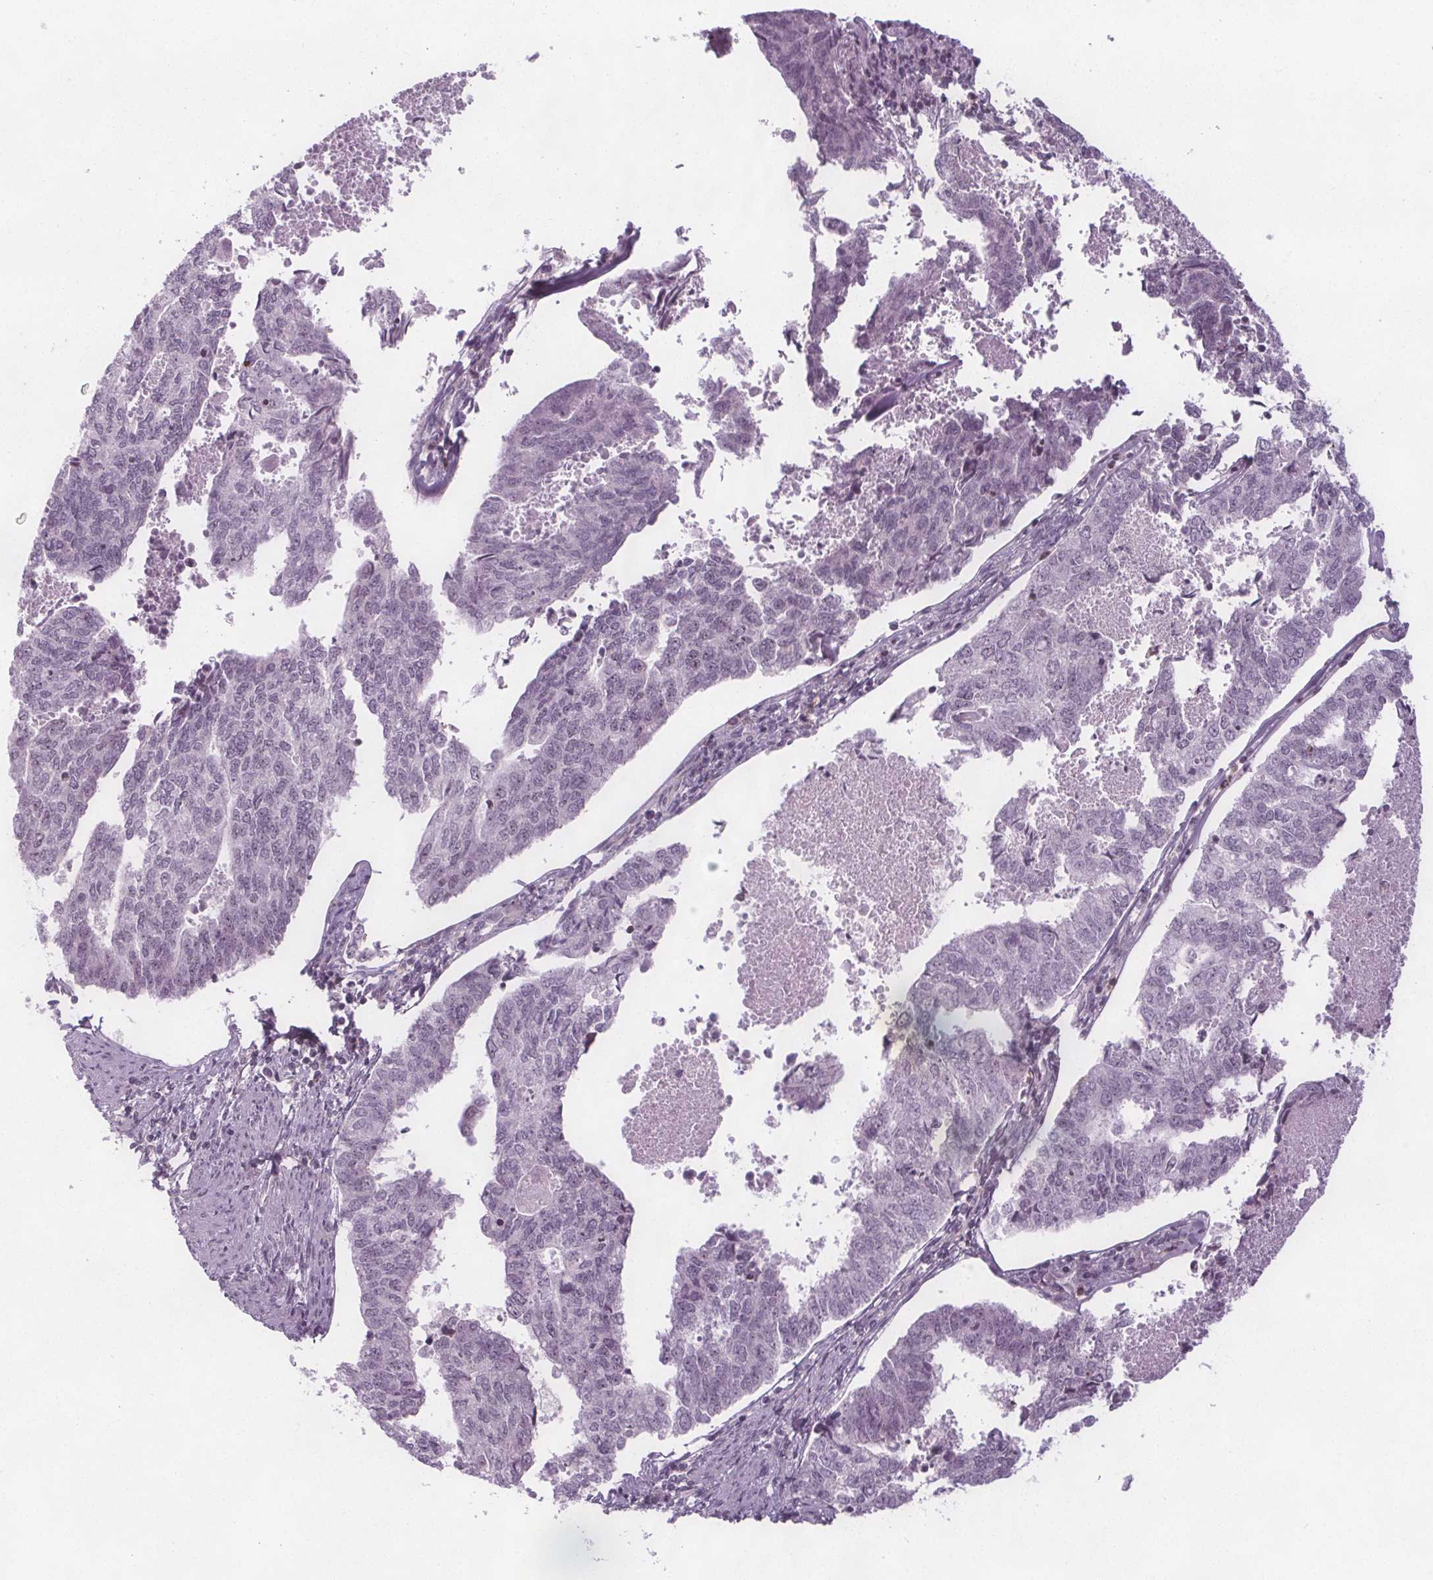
{"staining": {"intensity": "weak", "quantity": "<25%", "location": "nuclear"}, "tissue": "endometrial cancer", "cell_type": "Tumor cells", "image_type": "cancer", "snomed": [{"axis": "morphology", "description": "Adenocarcinoma, NOS"}, {"axis": "topography", "description": "Endometrium"}], "caption": "Immunohistochemistry of endometrial cancer displays no positivity in tumor cells.", "gene": "NOLC1", "patient": {"sex": "female", "age": 73}}